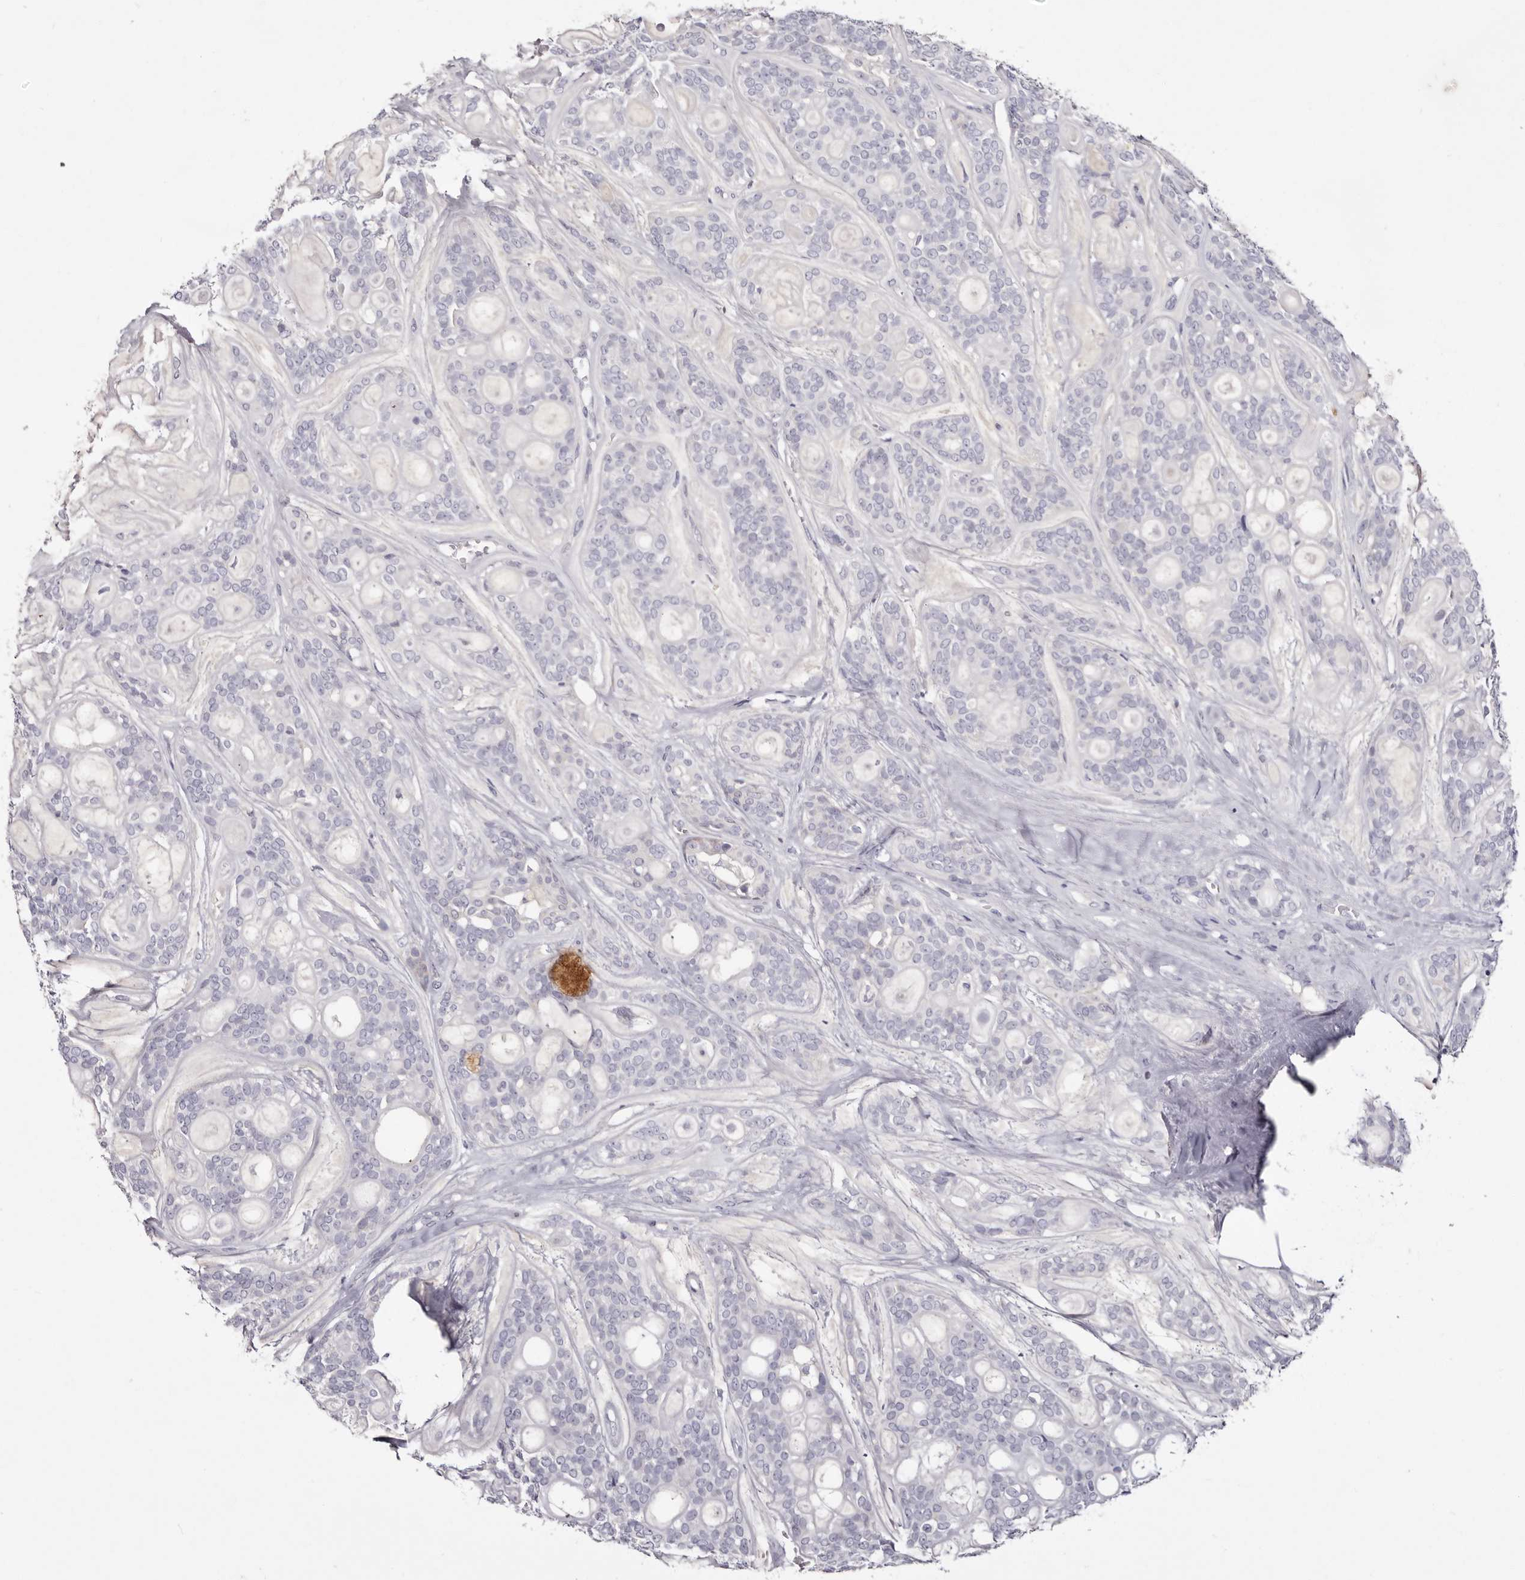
{"staining": {"intensity": "negative", "quantity": "none", "location": "none"}, "tissue": "head and neck cancer", "cell_type": "Tumor cells", "image_type": "cancer", "snomed": [{"axis": "morphology", "description": "Adenocarcinoma, NOS"}, {"axis": "topography", "description": "Head-Neck"}], "caption": "The image shows no significant expression in tumor cells of head and neck adenocarcinoma. Brightfield microscopy of immunohistochemistry (IHC) stained with DAB (brown) and hematoxylin (blue), captured at high magnification.", "gene": "S1PR5", "patient": {"sex": "male", "age": 66}}